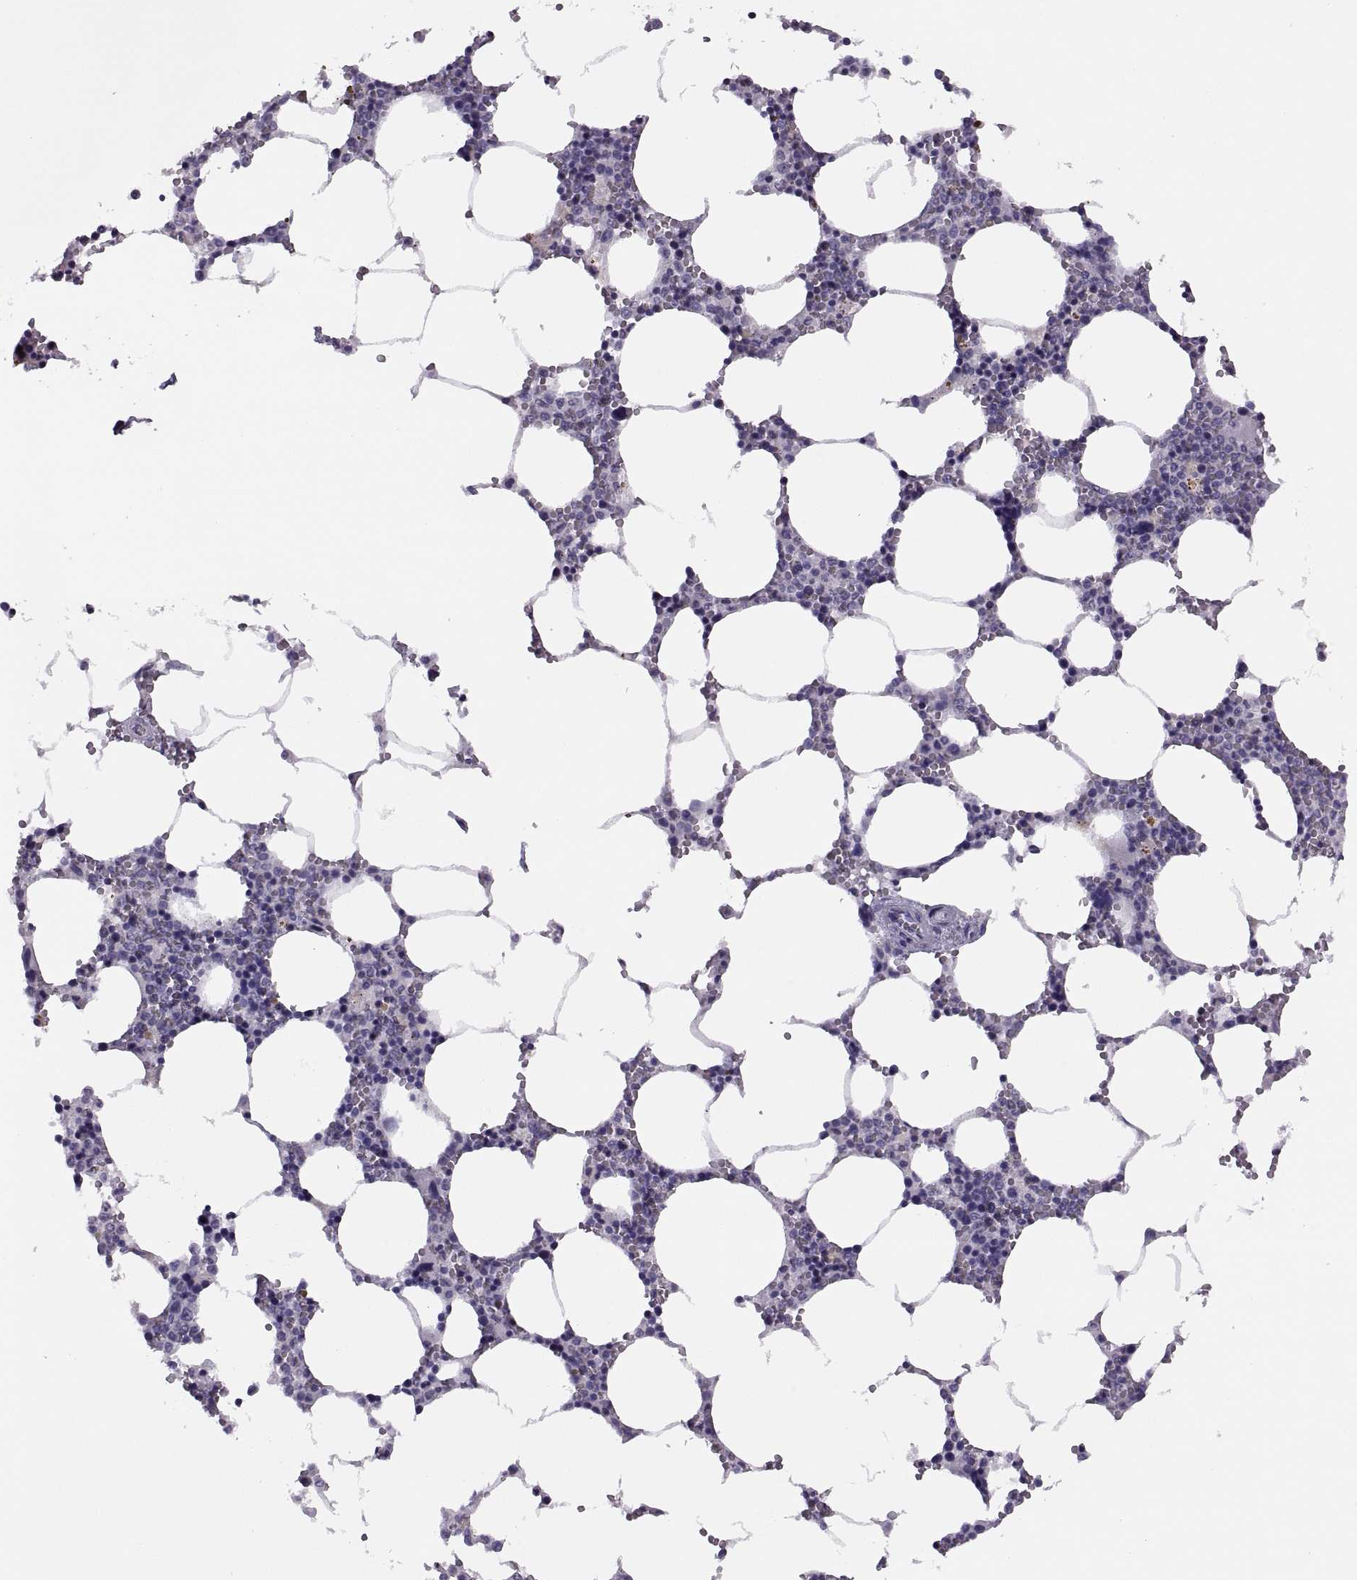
{"staining": {"intensity": "negative", "quantity": "none", "location": "none"}, "tissue": "bone marrow", "cell_type": "Hematopoietic cells", "image_type": "normal", "snomed": [{"axis": "morphology", "description": "Normal tissue, NOS"}, {"axis": "topography", "description": "Bone marrow"}], "caption": "This is a photomicrograph of immunohistochemistry (IHC) staining of benign bone marrow, which shows no staining in hematopoietic cells.", "gene": "FAM24A", "patient": {"sex": "female", "age": 64}}